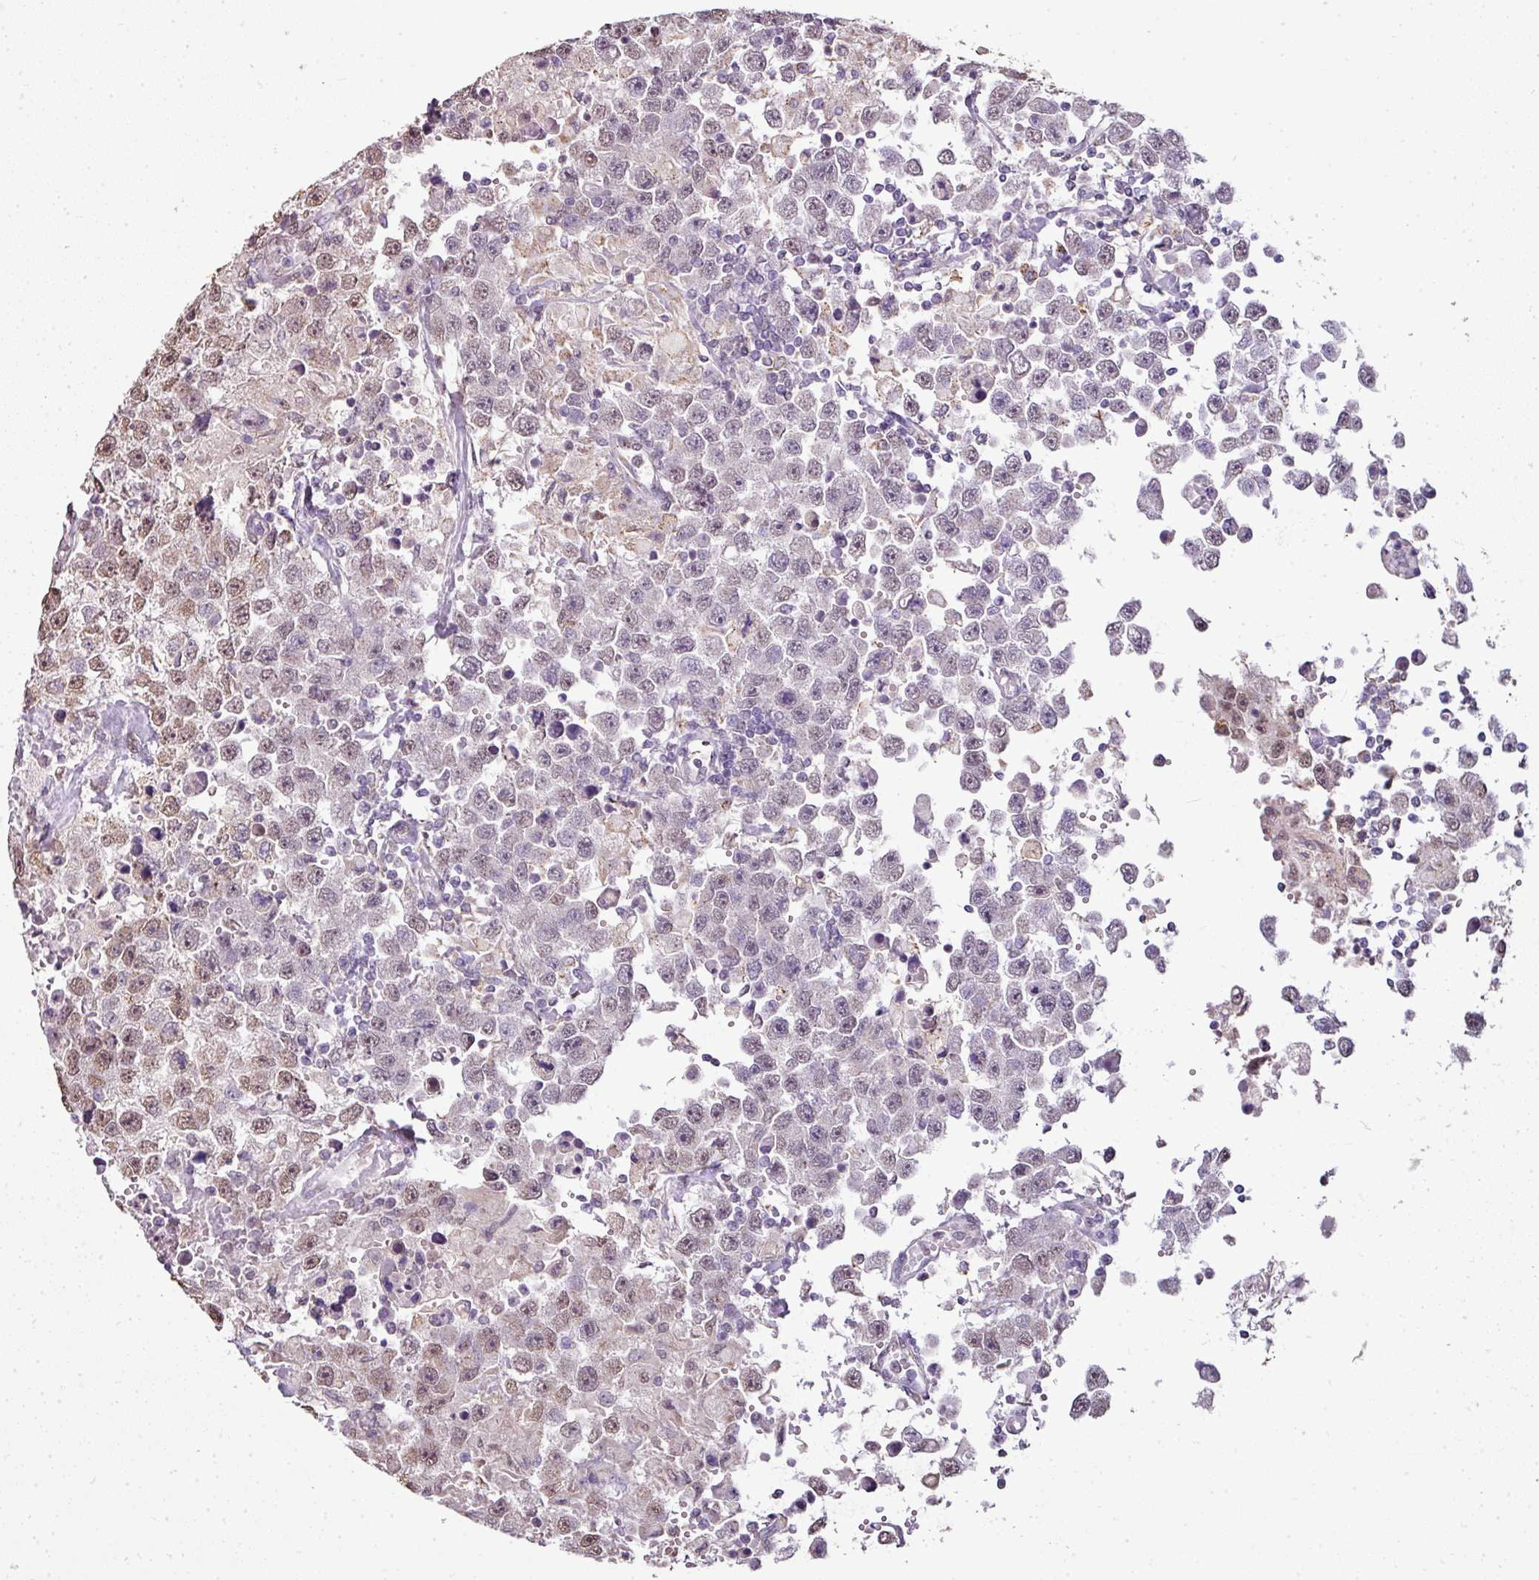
{"staining": {"intensity": "moderate", "quantity": "<25%", "location": "nuclear"}, "tissue": "testis cancer", "cell_type": "Tumor cells", "image_type": "cancer", "snomed": [{"axis": "morphology", "description": "Carcinoma, Embryonal, NOS"}, {"axis": "topography", "description": "Testis"}], "caption": "Testis embryonal carcinoma stained with a protein marker shows moderate staining in tumor cells.", "gene": "JPH2", "patient": {"sex": "male", "age": 83}}